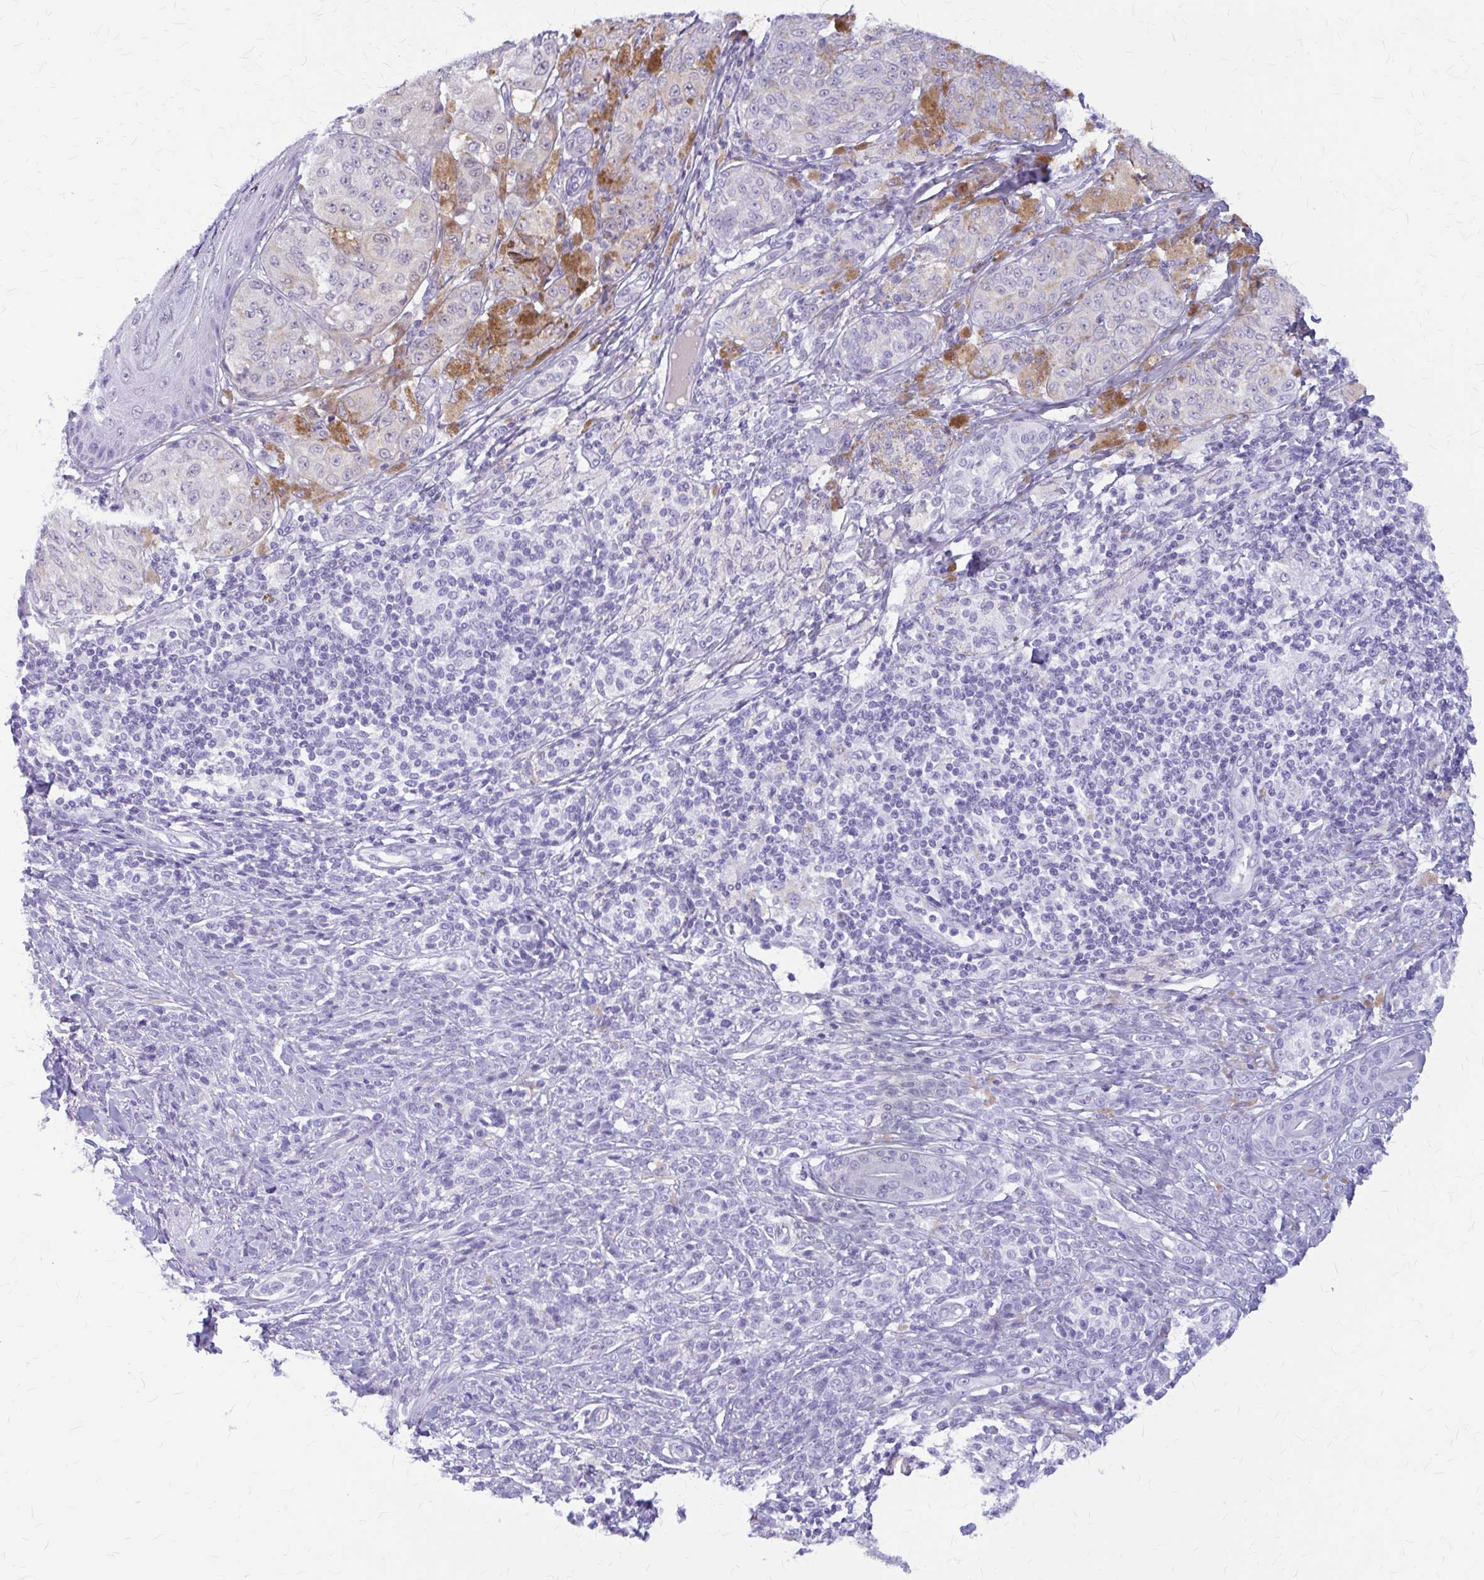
{"staining": {"intensity": "negative", "quantity": "none", "location": "none"}, "tissue": "melanoma", "cell_type": "Tumor cells", "image_type": "cancer", "snomed": [{"axis": "morphology", "description": "Malignant melanoma, NOS"}, {"axis": "topography", "description": "Skin"}], "caption": "Tumor cells show no significant staining in melanoma.", "gene": "KLHDC7A", "patient": {"sex": "male", "age": 42}}